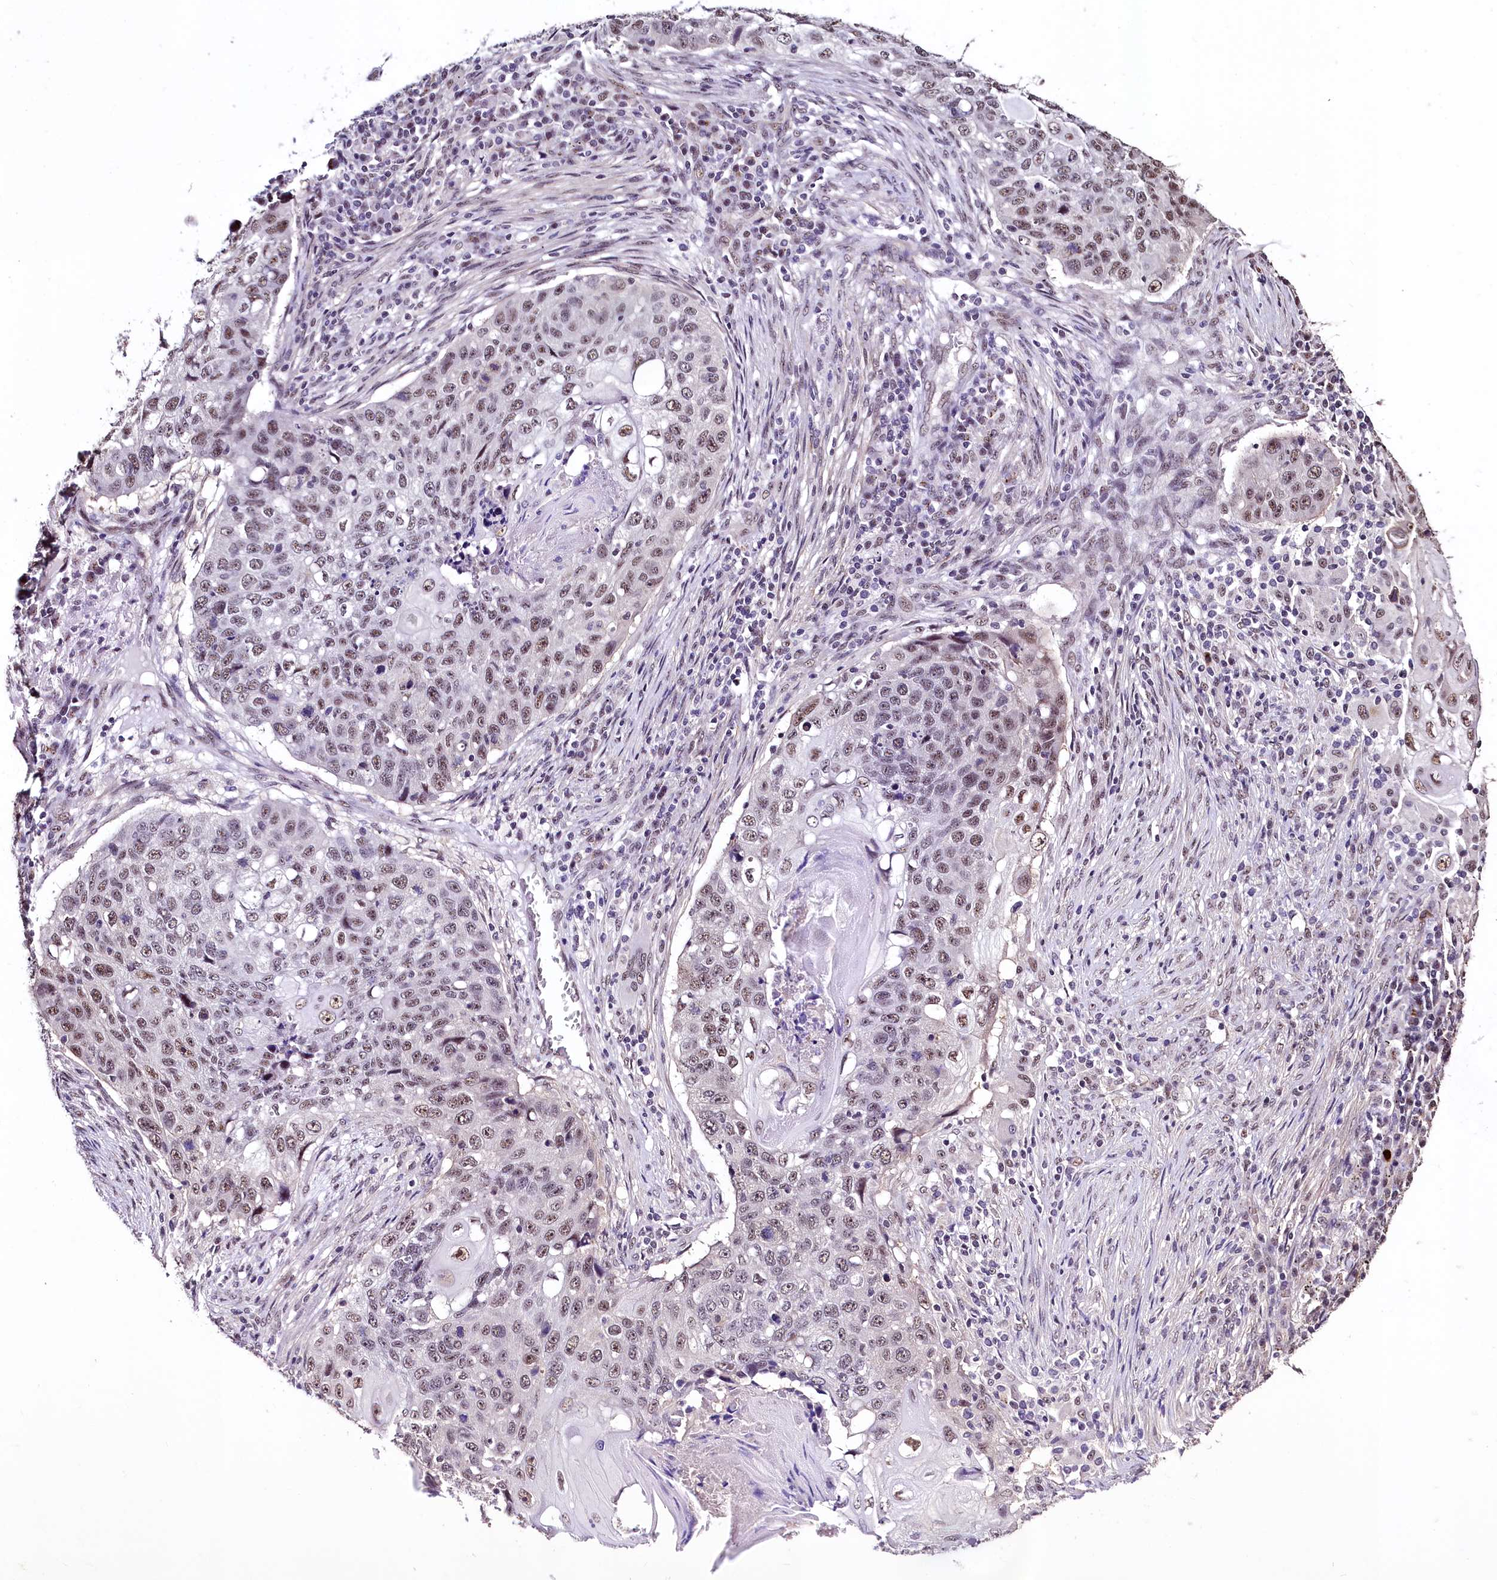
{"staining": {"intensity": "weak", "quantity": ">75%", "location": "nuclear"}, "tissue": "lung cancer", "cell_type": "Tumor cells", "image_type": "cancer", "snomed": [{"axis": "morphology", "description": "Squamous cell carcinoma, NOS"}, {"axis": "topography", "description": "Lung"}], "caption": "Protein staining reveals weak nuclear expression in approximately >75% of tumor cells in squamous cell carcinoma (lung).", "gene": "SFSWAP", "patient": {"sex": "female", "age": 63}}